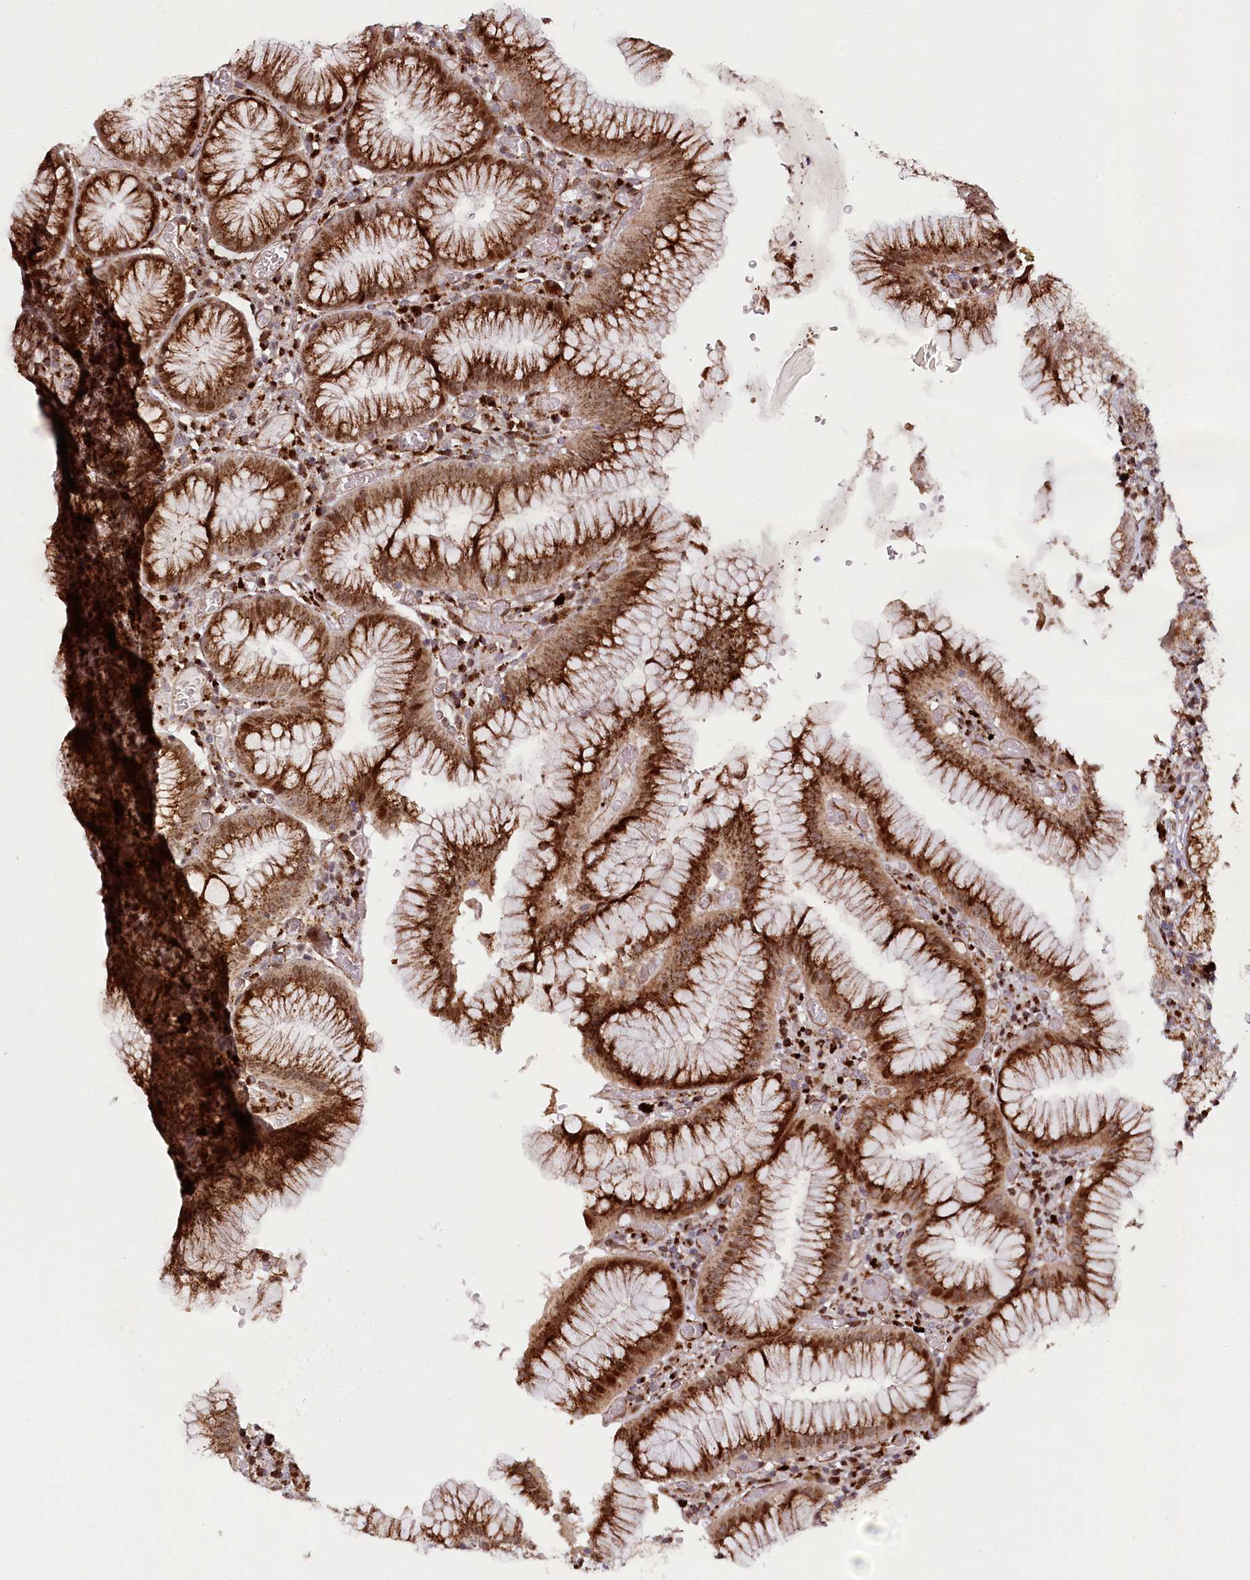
{"staining": {"intensity": "strong", "quantity": ">75%", "location": "cytoplasmic/membranous"}, "tissue": "stomach", "cell_type": "Glandular cells", "image_type": "normal", "snomed": [{"axis": "morphology", "description": "Normal tissue, NOS"}, {"axis": "topography", "description": "Stomach"}], "caption": "The immunohistochemical stain highlights strong cytoplasmic/membranous expression in glandular cells of benign stomach. The protein is stained brown, and the nuclei are stained in blue (DAB IHC with brightfield microscopy, high magnification).", "gene": "COPG1", "patient": {"sex": "male", "age": 55}}